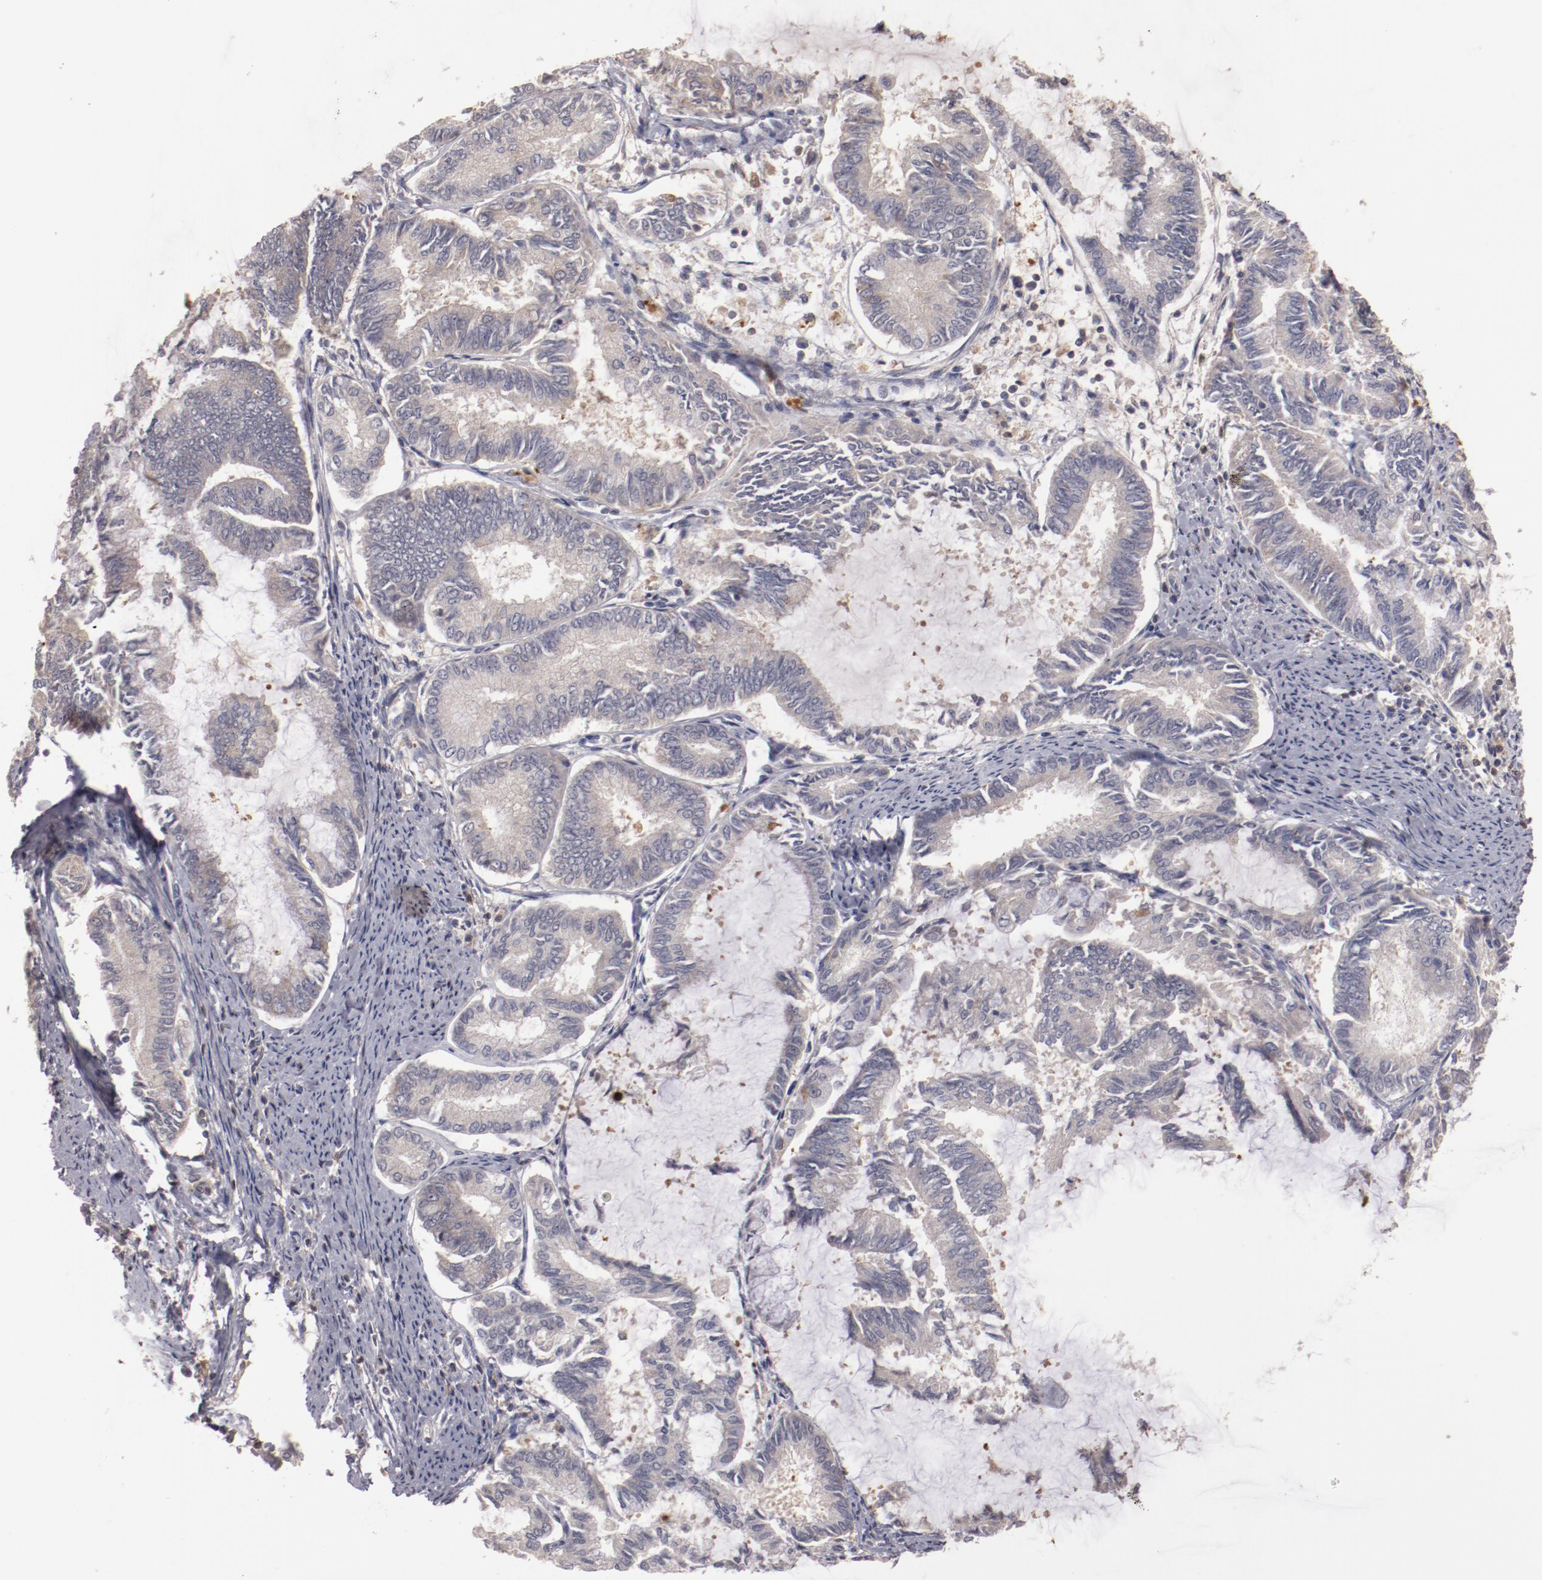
{"staining": {"intensity": "negative", "quantity": "none", "location": "none"}, "tissue": "endometrial cancer", "cell_type": "Tumor cells", "image_type": "cancer", "snomed": [{"axis": "morphology", "description": "Adenocarcinoma, NOS"}, {"axis": "topography", "description": "Endometrium"}], "caption": "This is a photomicrograph of IHC staining of endometrial cancer (adenocarcinoma), which shows no staining in tumor cells.", "gene": "MBL2", "patient": {"sex": "female", "age": 86}}